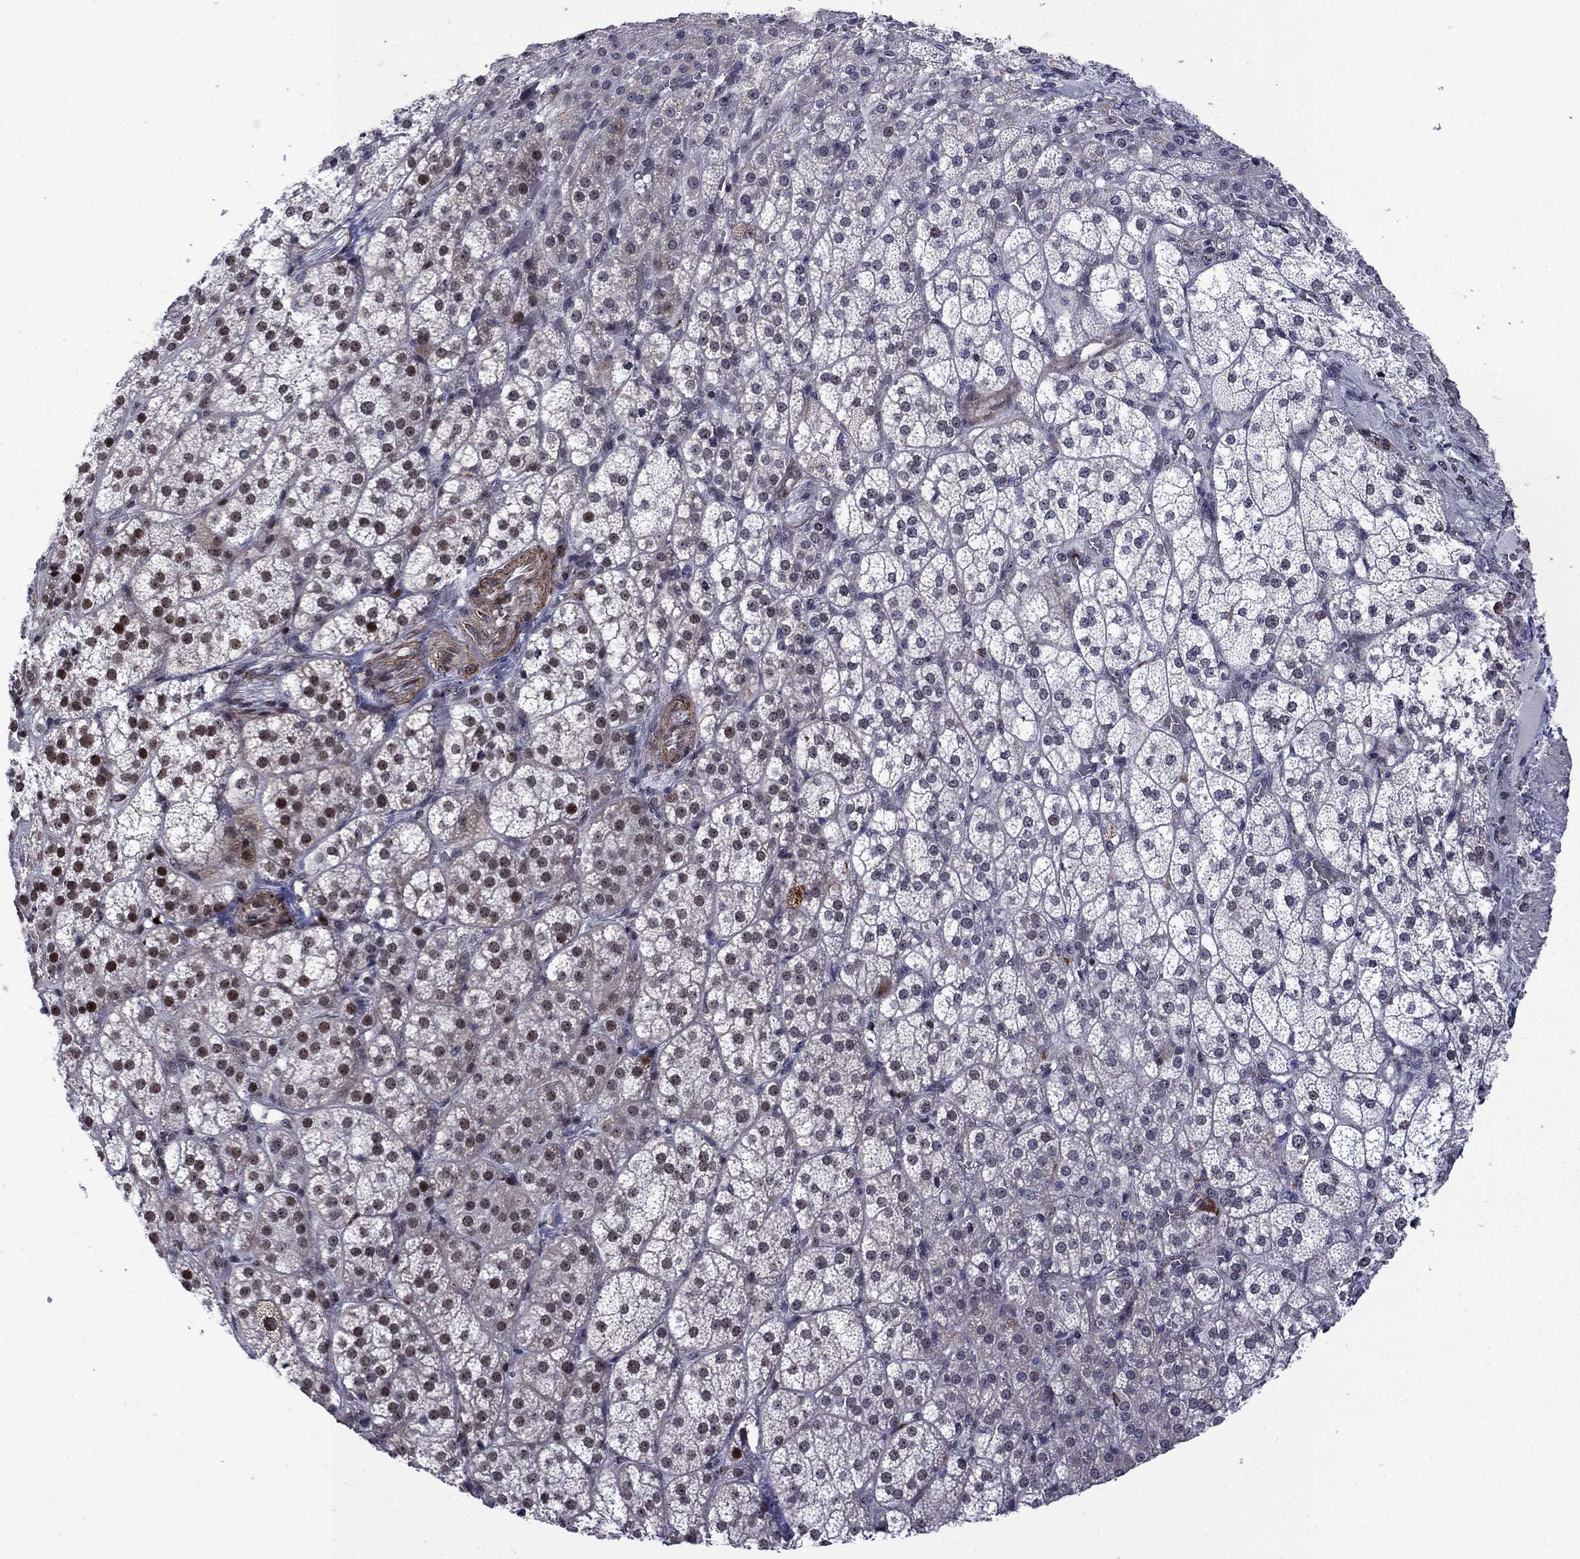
{"staining": {"intensity": "strong", "quantity": "25%-75%", "location": "nuclear"}, "tissue": "adrenal gland", "cell_type": "Glandular cells", "image_type": "normal", "snomed": [{"axis": "morphology", "description": "Normal tissue, NOS"}, {"axis": "topography", "description": "Adrenal gland"}], "caption": "Adrenal gland stained for a protein (brown) demonstrates strong nuclear positive positivity in approximately 25%-75% of glandular cells.", "gene": "SURF2", "patient": {"sex": "female", "age": 60}}